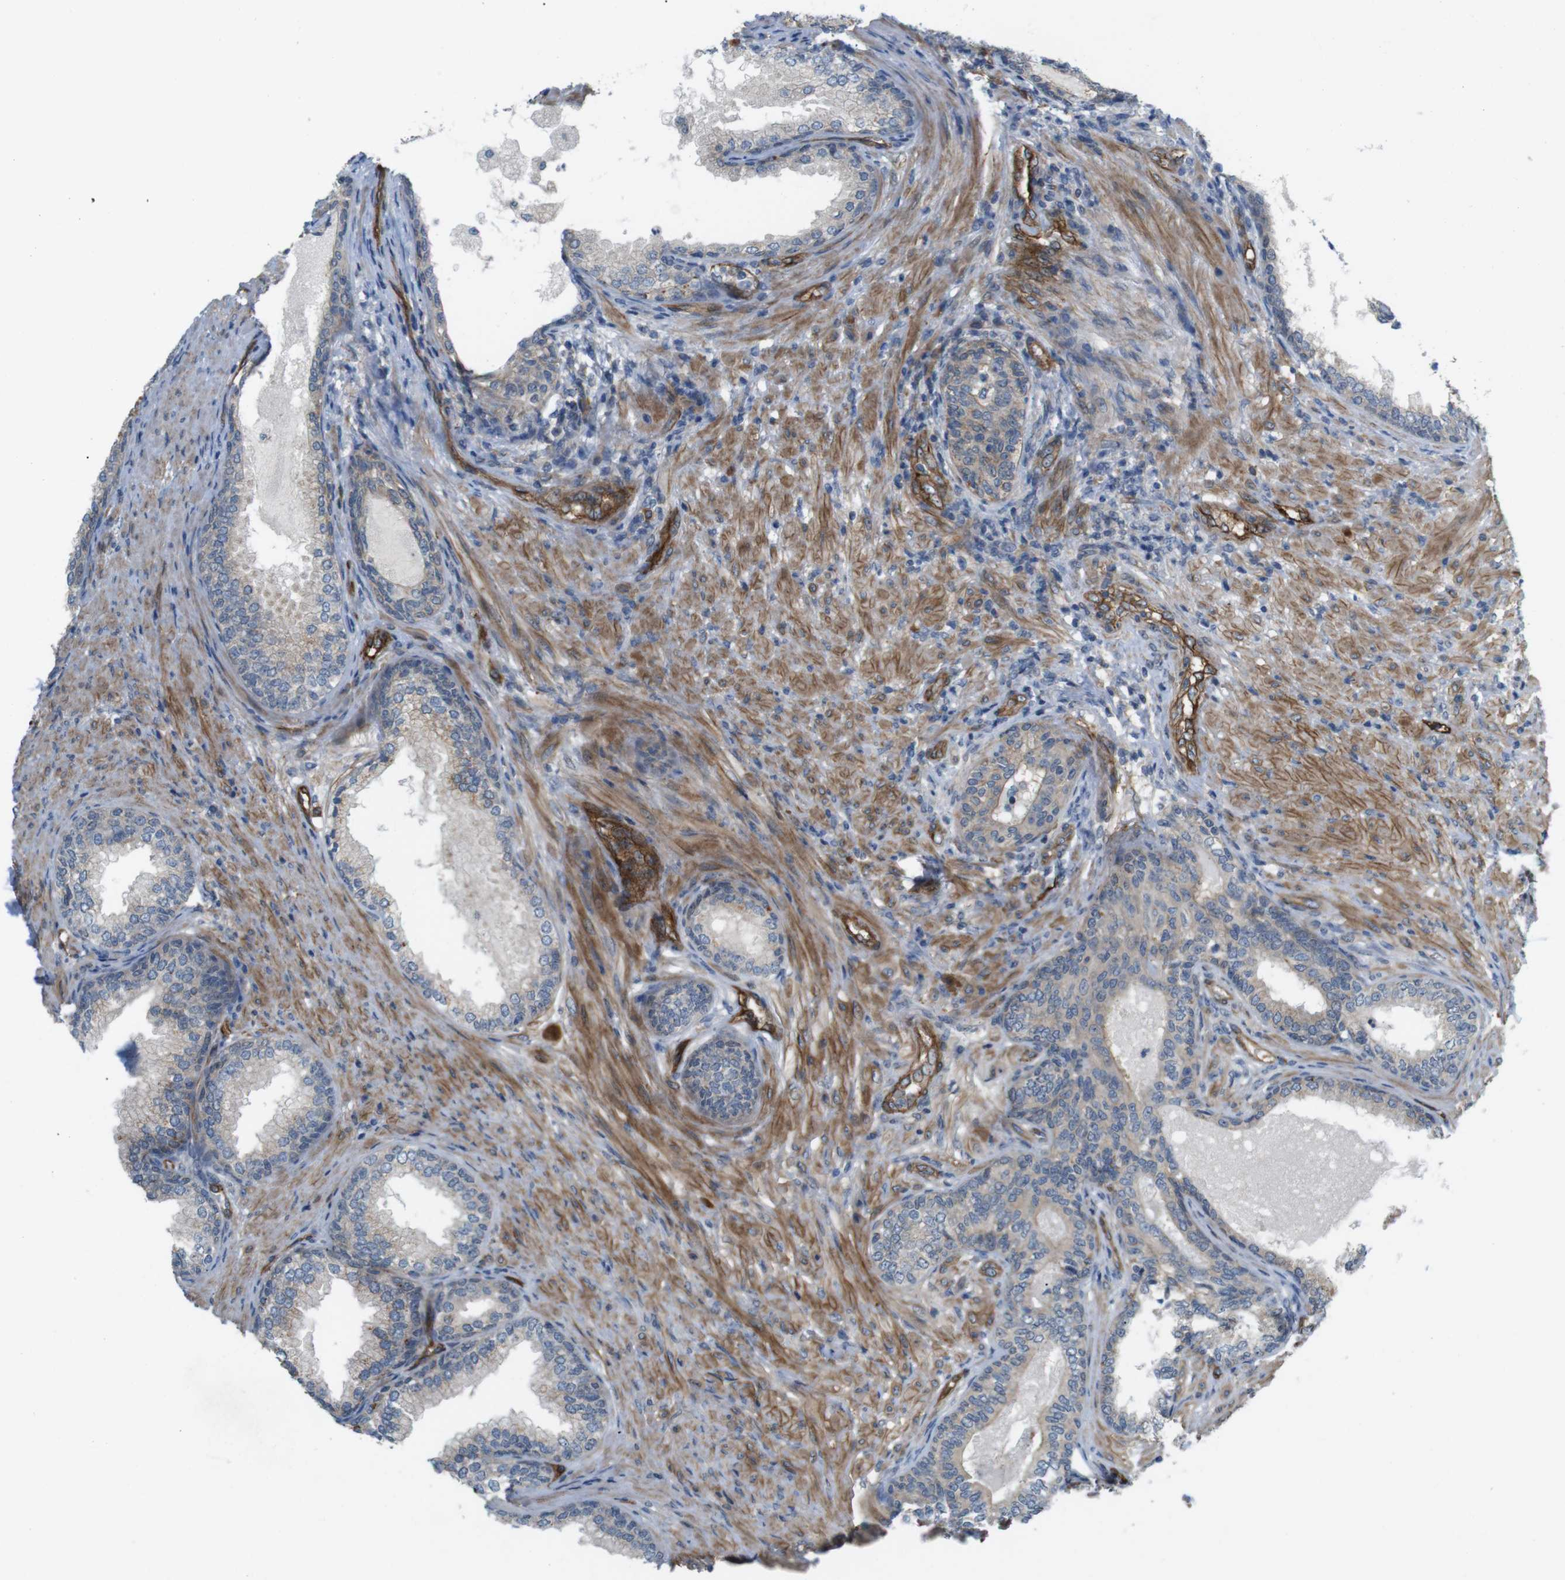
{"staining": {"intensity": "weak", "quantity": "25%-75%", "location": "cytoplasmic/membranous"}, "tissue": "prostate", "cell_type": "Glandular cells", "image_type": "normal", "snomed": [{"axis": "morphology", "description": "Normal tissue, NOS"}, {"axis": "topography", "description": "Prostate"}], "caption": "Protein staining exhibits weak cytoplasmic/membranous staining in approximately 25%-75% of glandular cells in benign prostate.", "gene": "BVES", "patient": {"sex": "male", "age": 76}}